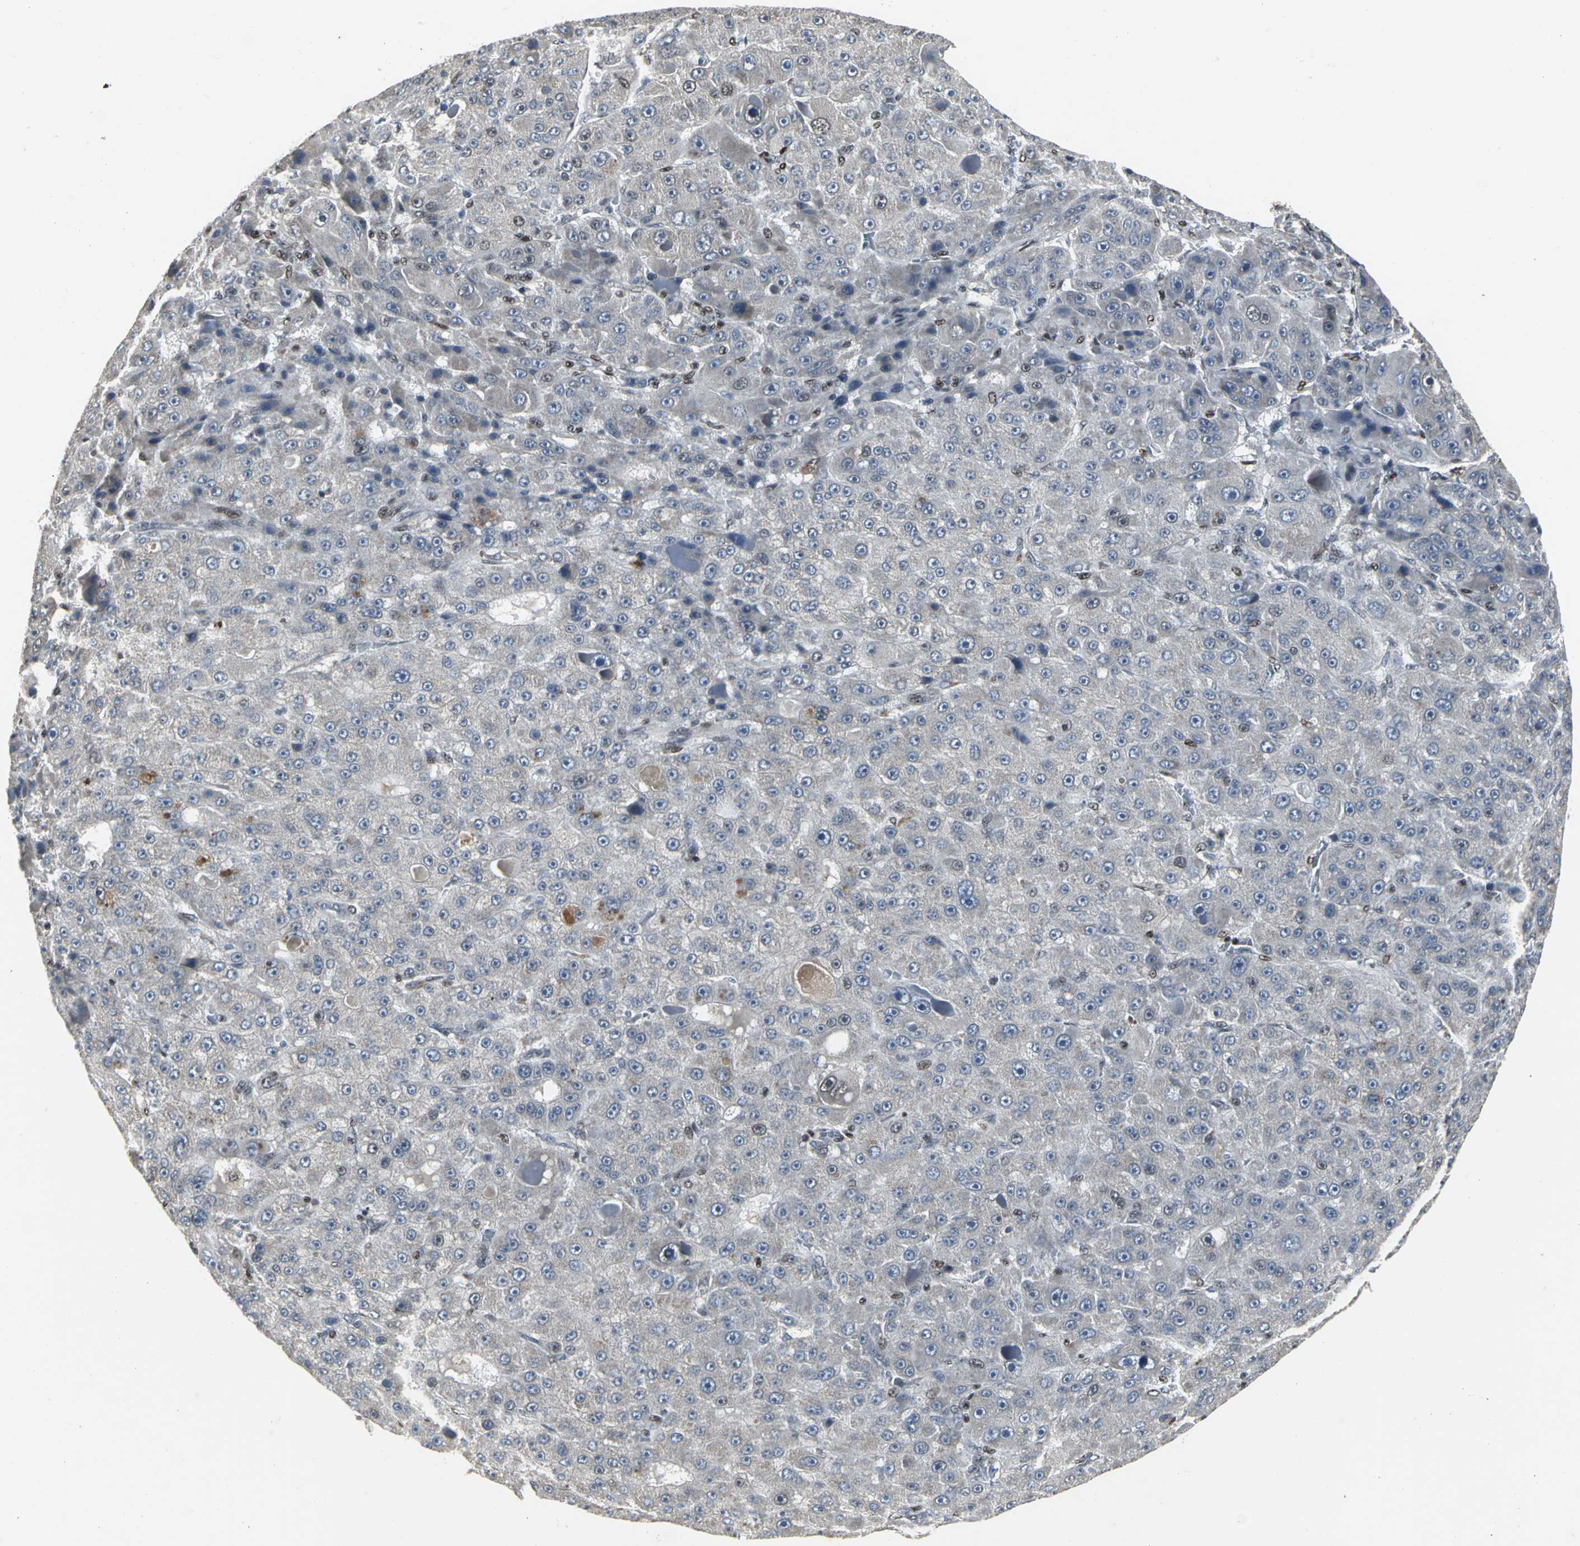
{"staining": {"intensity": "weak", "quantity": "<25%", "location": "nuclear"}, "tissue": "liver cancer", "cell_type": "Tumor cells", "image_type": "cancer", "snomed": [{"axis": "morphology", "description": "Carcinoma, Hepatocellular, NOS"}, {"axis": "topography", "description": "Liver"}], "caption": "IHC of hepatocellular carcinoma (liver) displays no positivity in tumor cells. Nuclei are stained in blue.", "gene": "SRF", "patient": {"sex": "male", "age": 76}}